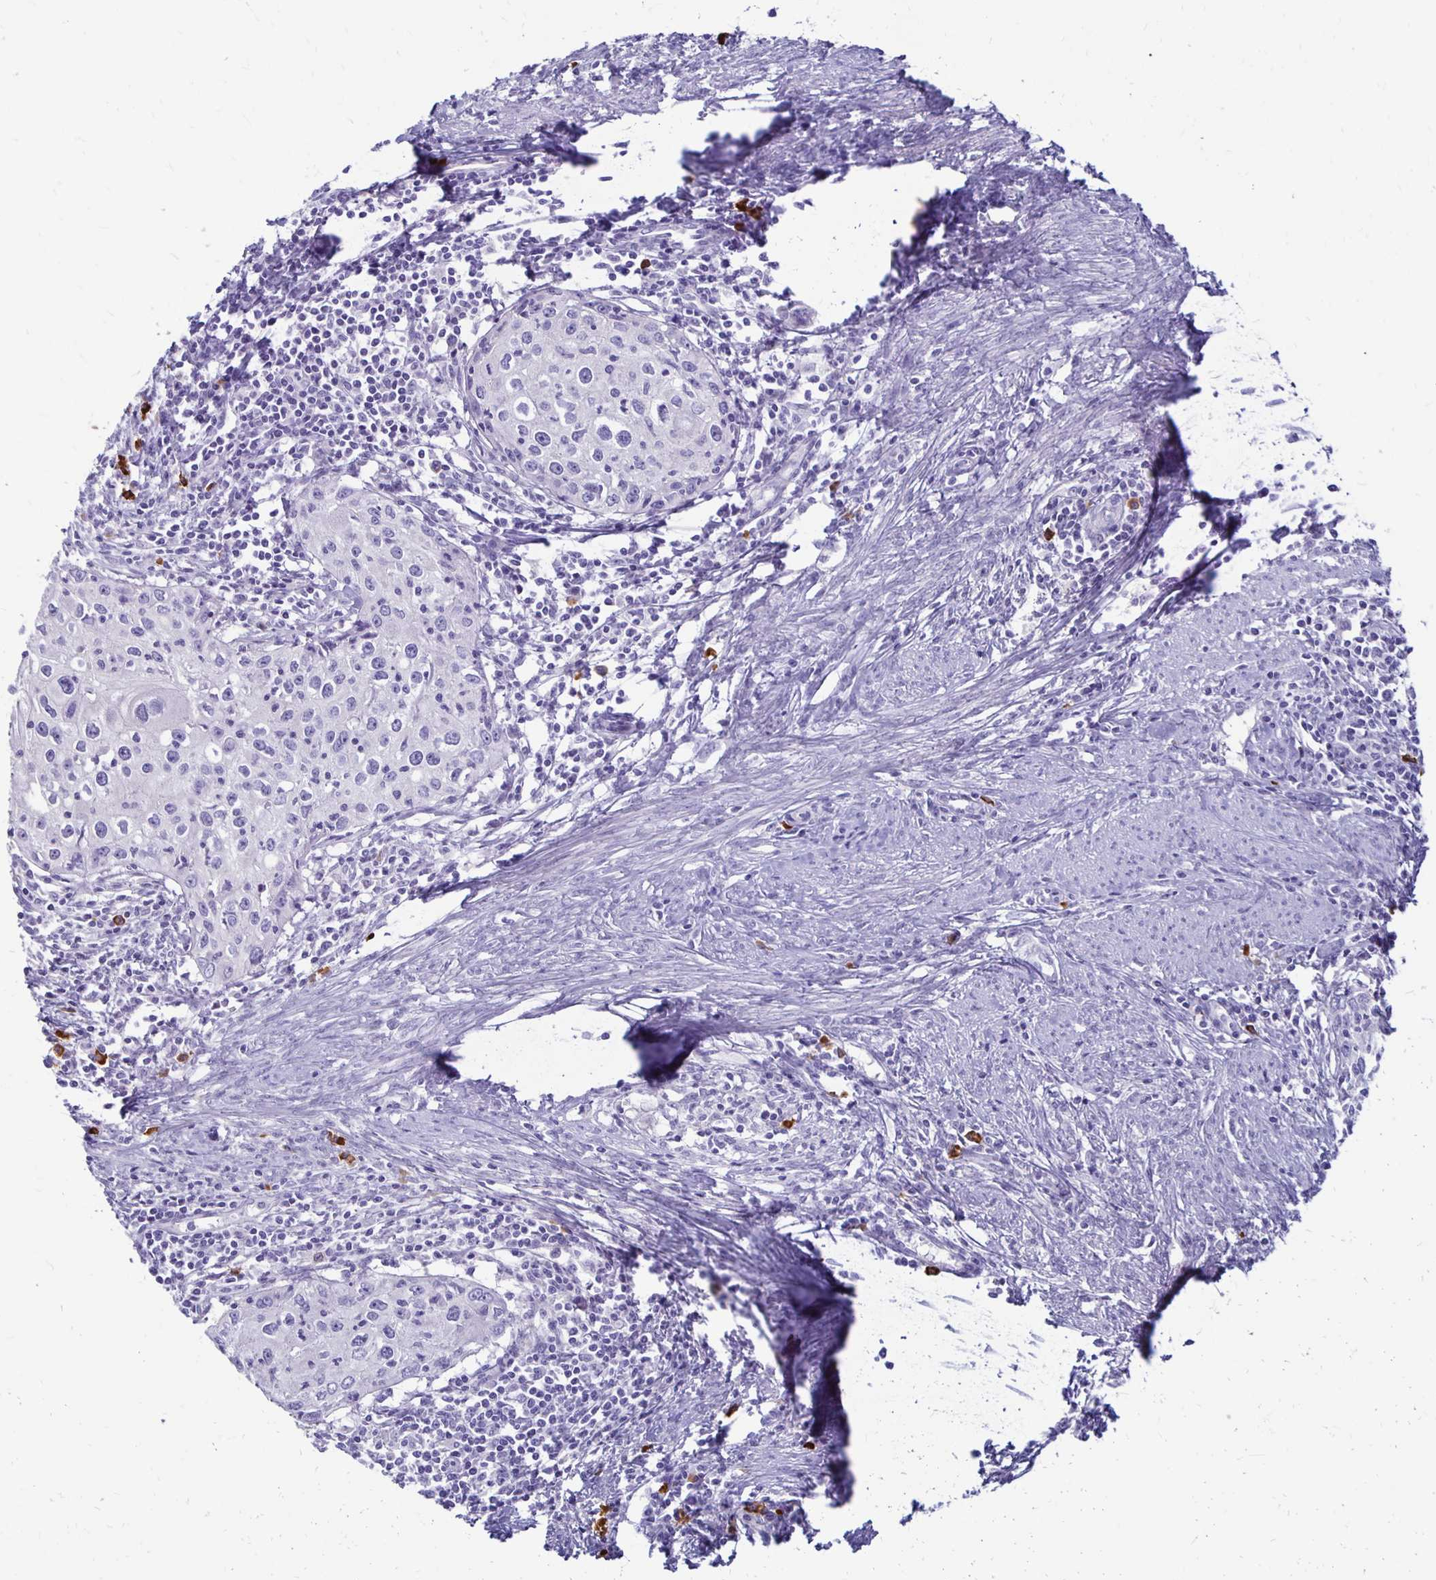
{"staining": {"intensity": "negative", "quantity": "none", "location": "none"}, "tissue": "cervical cancer", "cell_type": "Tumor cells", "image_type": "cancer", "snomed": [{"axis": "morphology", "description": "Squamous cell carcinoma, NOS"}, {"axis": "topography", "description": "Cervix"}], "caption": "This histopathology image is of cervical cancer (squamous cell carcinoma) stained with immunohistochemistry to label a protein in brown with the nuclei are counter-stained blue. There is no expression in tumor cells. (DAB IHC with hematoxylin counter stain).", "gene": "FNTB", "patient": {"sex": "female", "age": 40}}